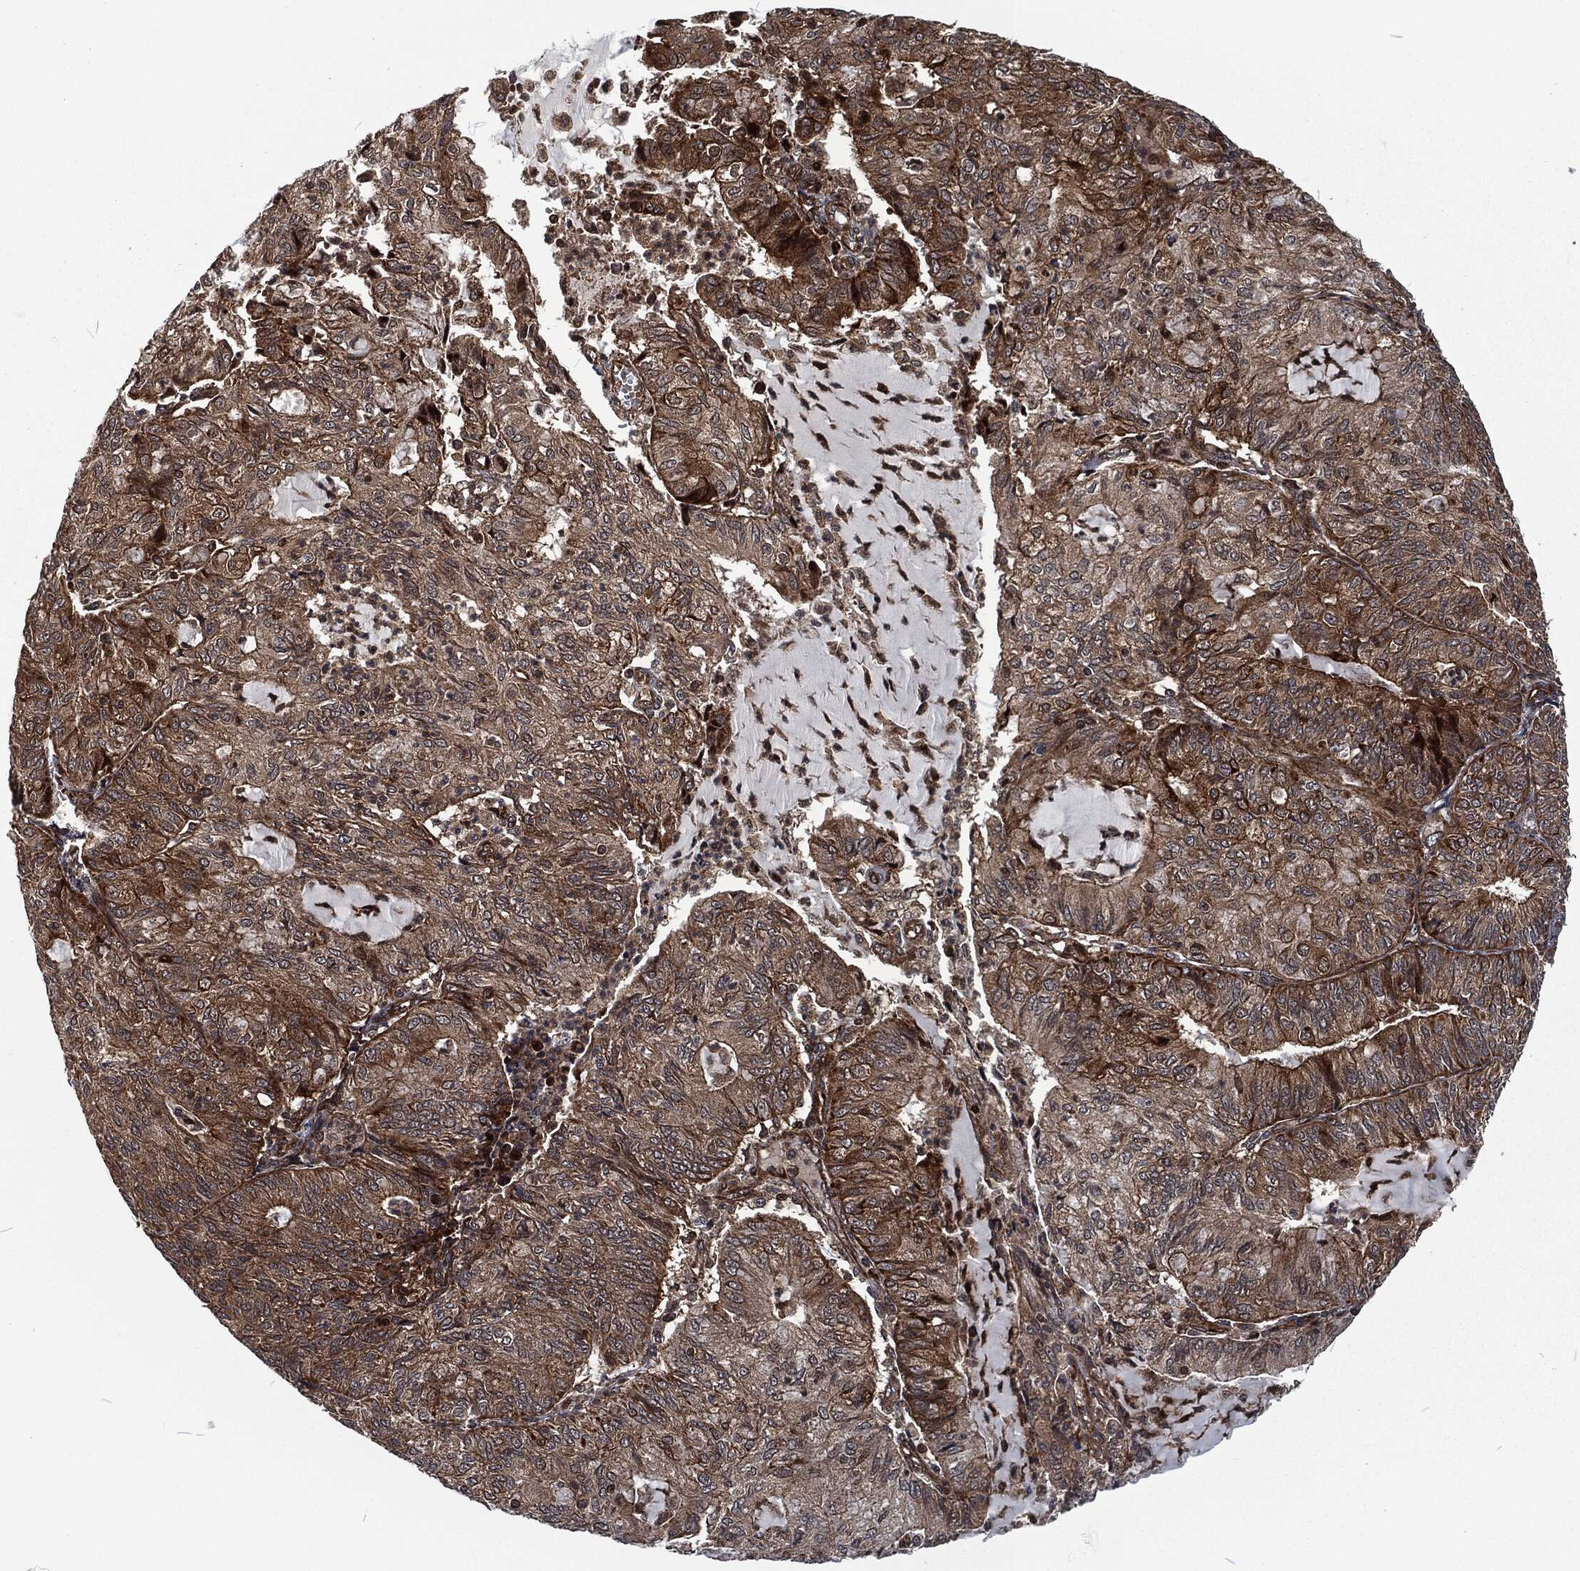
{"staining": {"intensity": "weak", "quantity": ">75%", "location": "cytoplasmic/membranous"}, "tissue": "endometrial cancer", "cell_type": "Tumor cells", "image_type": "cancer", "snomed": [{"axis": "morphology", "description": "Adenocarcinoma, NOS"}, {"axis": "topography", "description": "Endometrium"}], "caption": "An immunohistochemistry photomicrograph of neoplastic tissue is shown. Protein staining in brown labels weak cytoplasmic/membranous positivity in adenocarcinoma (endometrial) within tumor cells. (DAB IHC, brown staining for protein, blue staining for nuclei).", "gene": "CMPK2", "patient": {"sex": "female", "age": 82}}